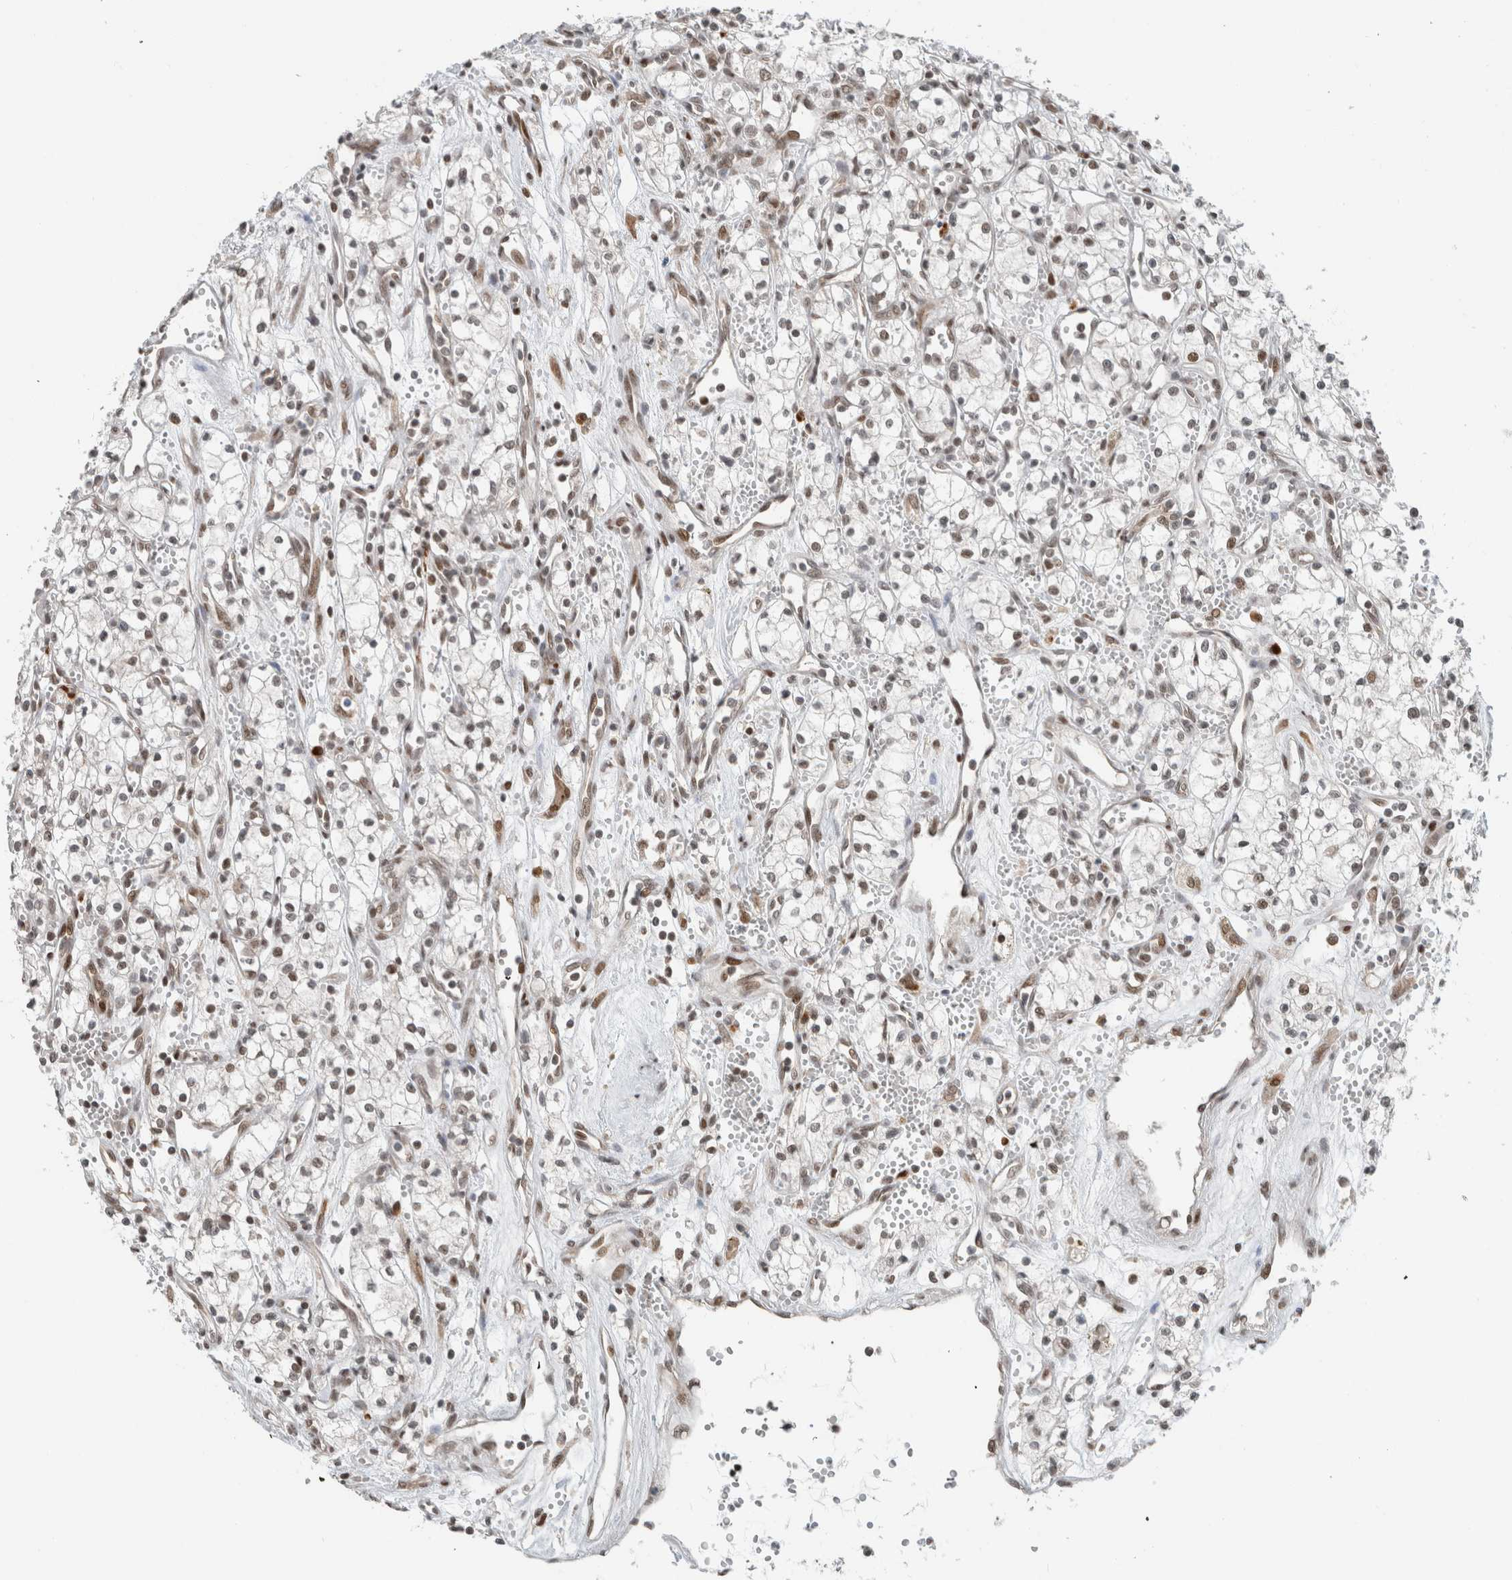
{"staining": {"intensity": "weak", "quantity": ">75%", "location": "nuclear"}, "tissue": "renal cancer", "cell_type": "Tumor cells", "image_type": "cancer", "snomed": [{"axis": "morphology", "description": "Adenocarcinoma, NOS"}, {"axis": "topography", "description": "Kidney"}], "caption": "Renal cancer (adenocarcinoma) stained for a protein reveals weak nuclear positivity in tumor cells.", "gene": "HNRNPR", "patient": {"sex": "male", "age": 59}}